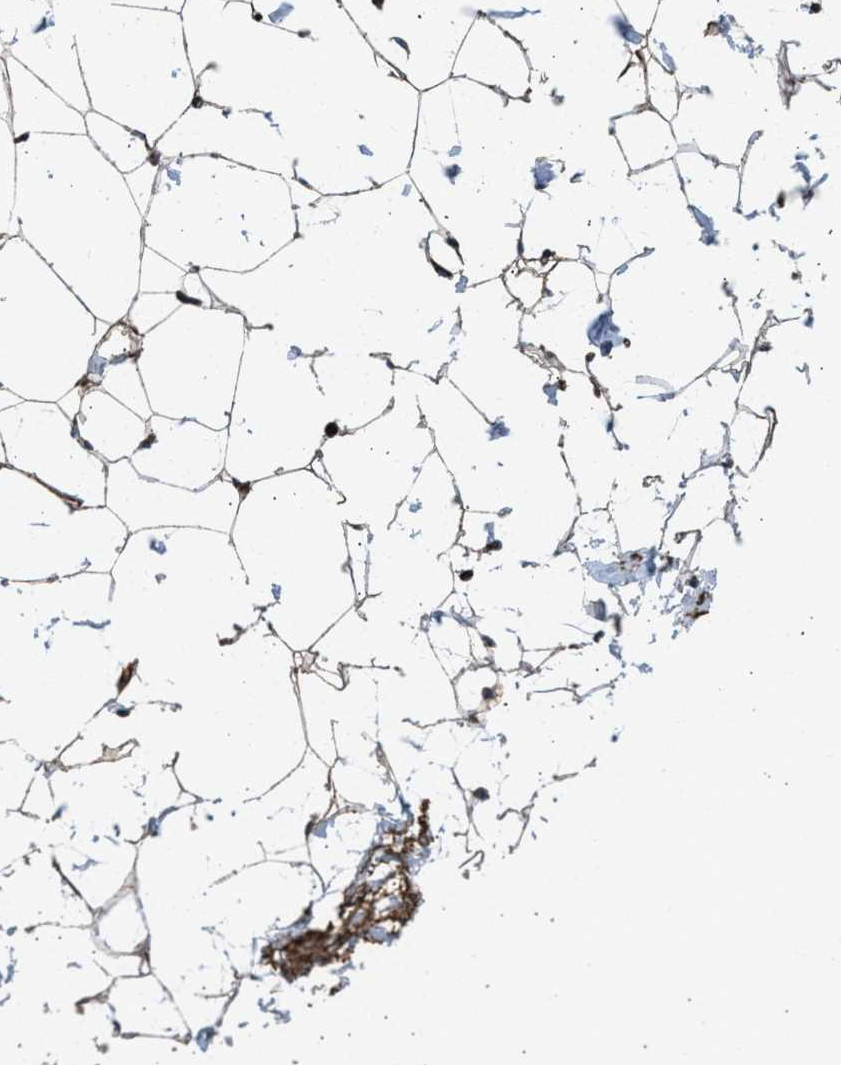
{"staining": {"intensity": "moderate", "quantity": ">75%", "location": "cytoplasmic/membranous"}, "tissue": "adipose tissue", "cell_type": "Adipocytes", "image_type": "normal", "snomed": [{"axis": "morphology", "description": "Normal tissue, NOS"}, {"axis": "topography", "description": "Breast"}, {"axis": "topography", "description": "Soft tissue"}], "caption": "About >75% of adipocytes in normal adipose tissue exhibit moderate cytoplasmic/membranous protein positivity as visualized by brown immunohistochemical staining.", "gene": "NYNRIN", "patient": {"sex": "female", "age": 75}}